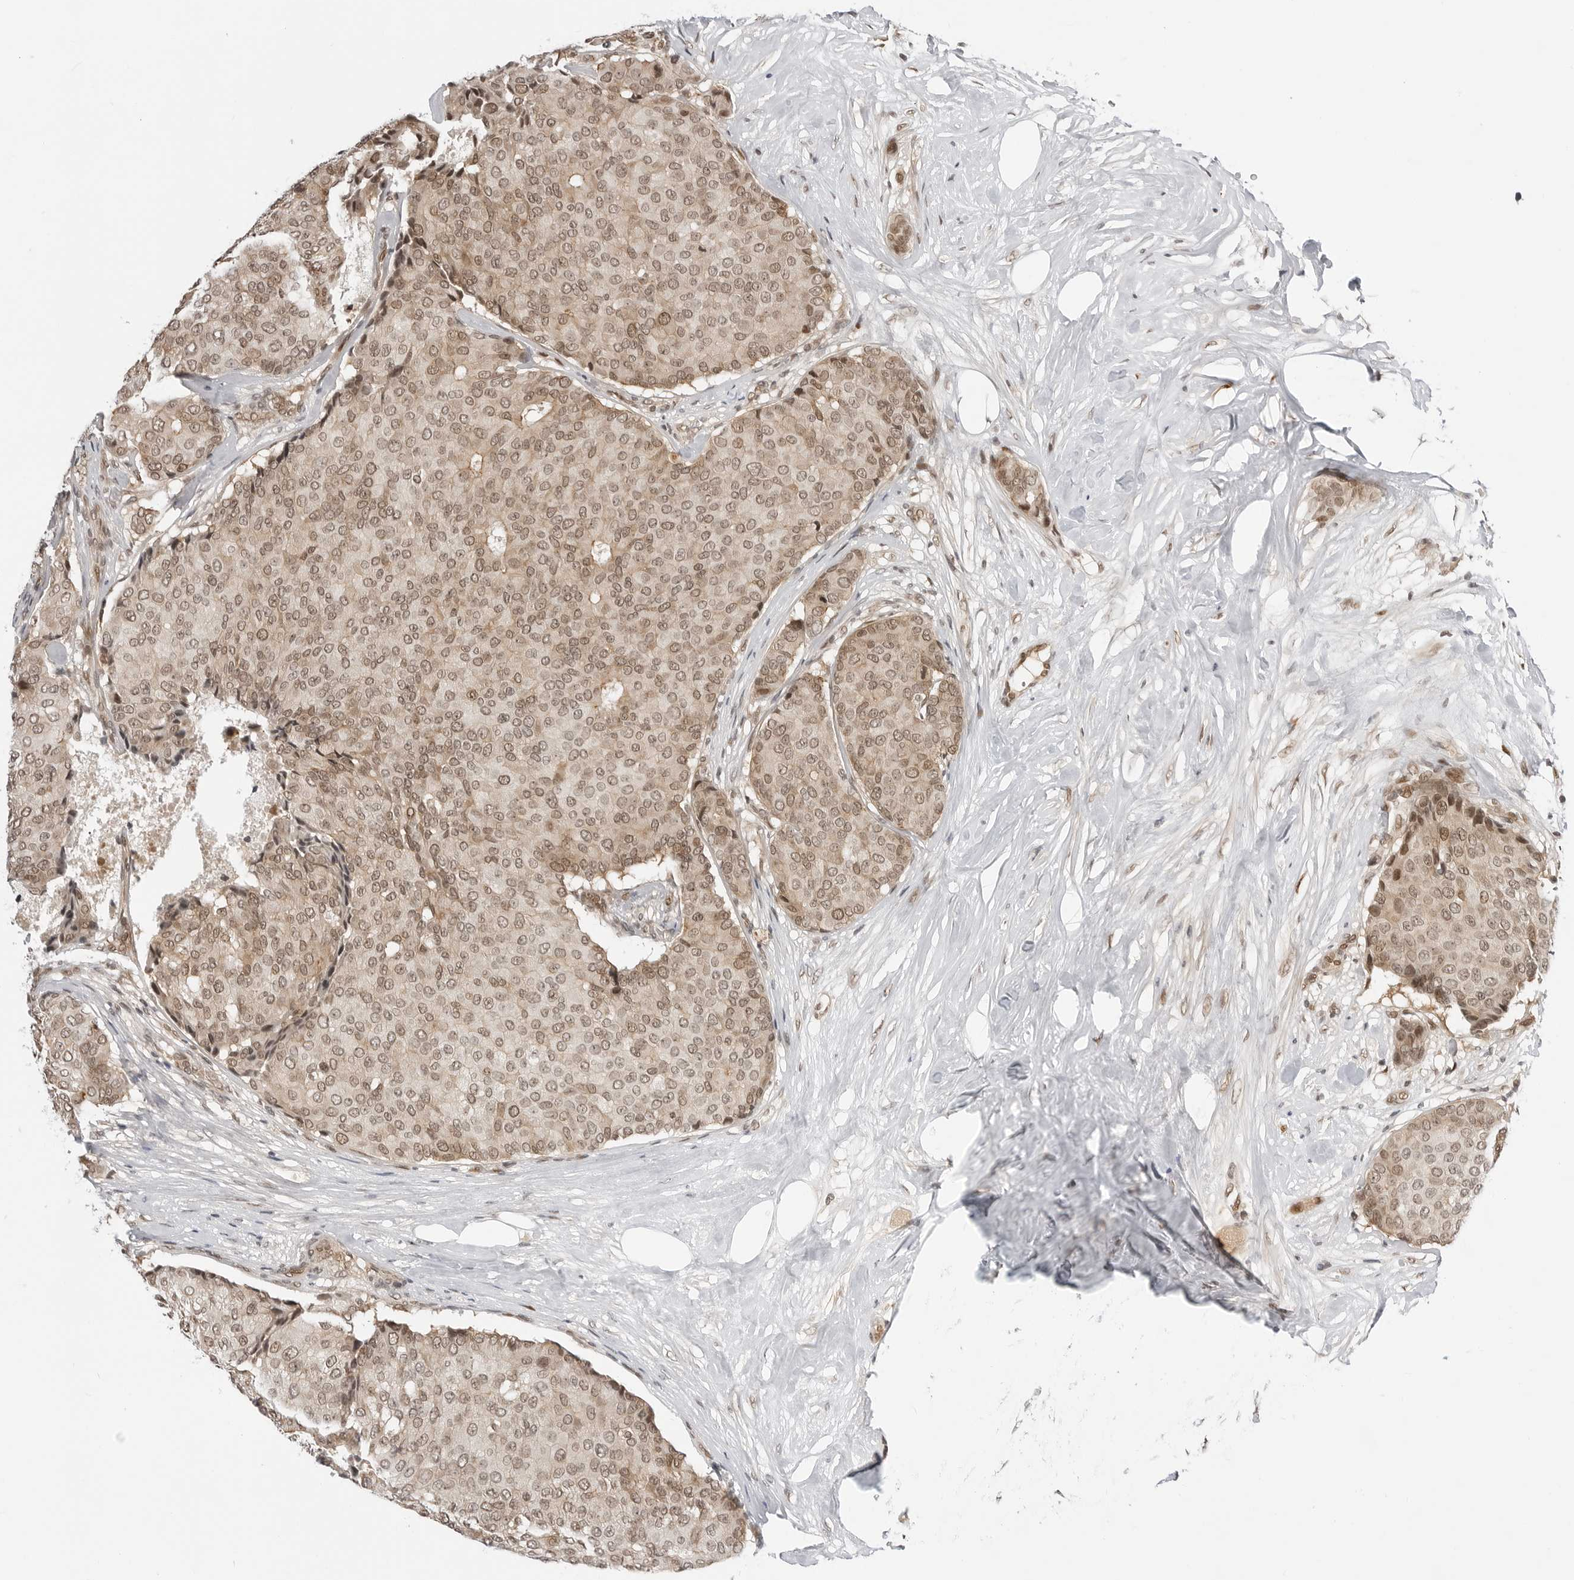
{"staining": {"intensity": "moderate", "quantity": ">75%", "location": "cytoplasmic/membranous,nuclear"}, "tissue": "breast cancer", "cell_type": "Tumor cells", "image_type": "cancer", "snomed": [{"axis": "morphology", "description": "Duct carcinoma"}, {"axis": "topography", "description": "Breast"}], "caption": "The micrograph shows a brown stain indicating the presence of a protein in the cytoplasmic/membranous and nuclear of tumor cells in breast cancer.", "gene": "C8orf33", "patient": {"sex": "female", "age": 75}}